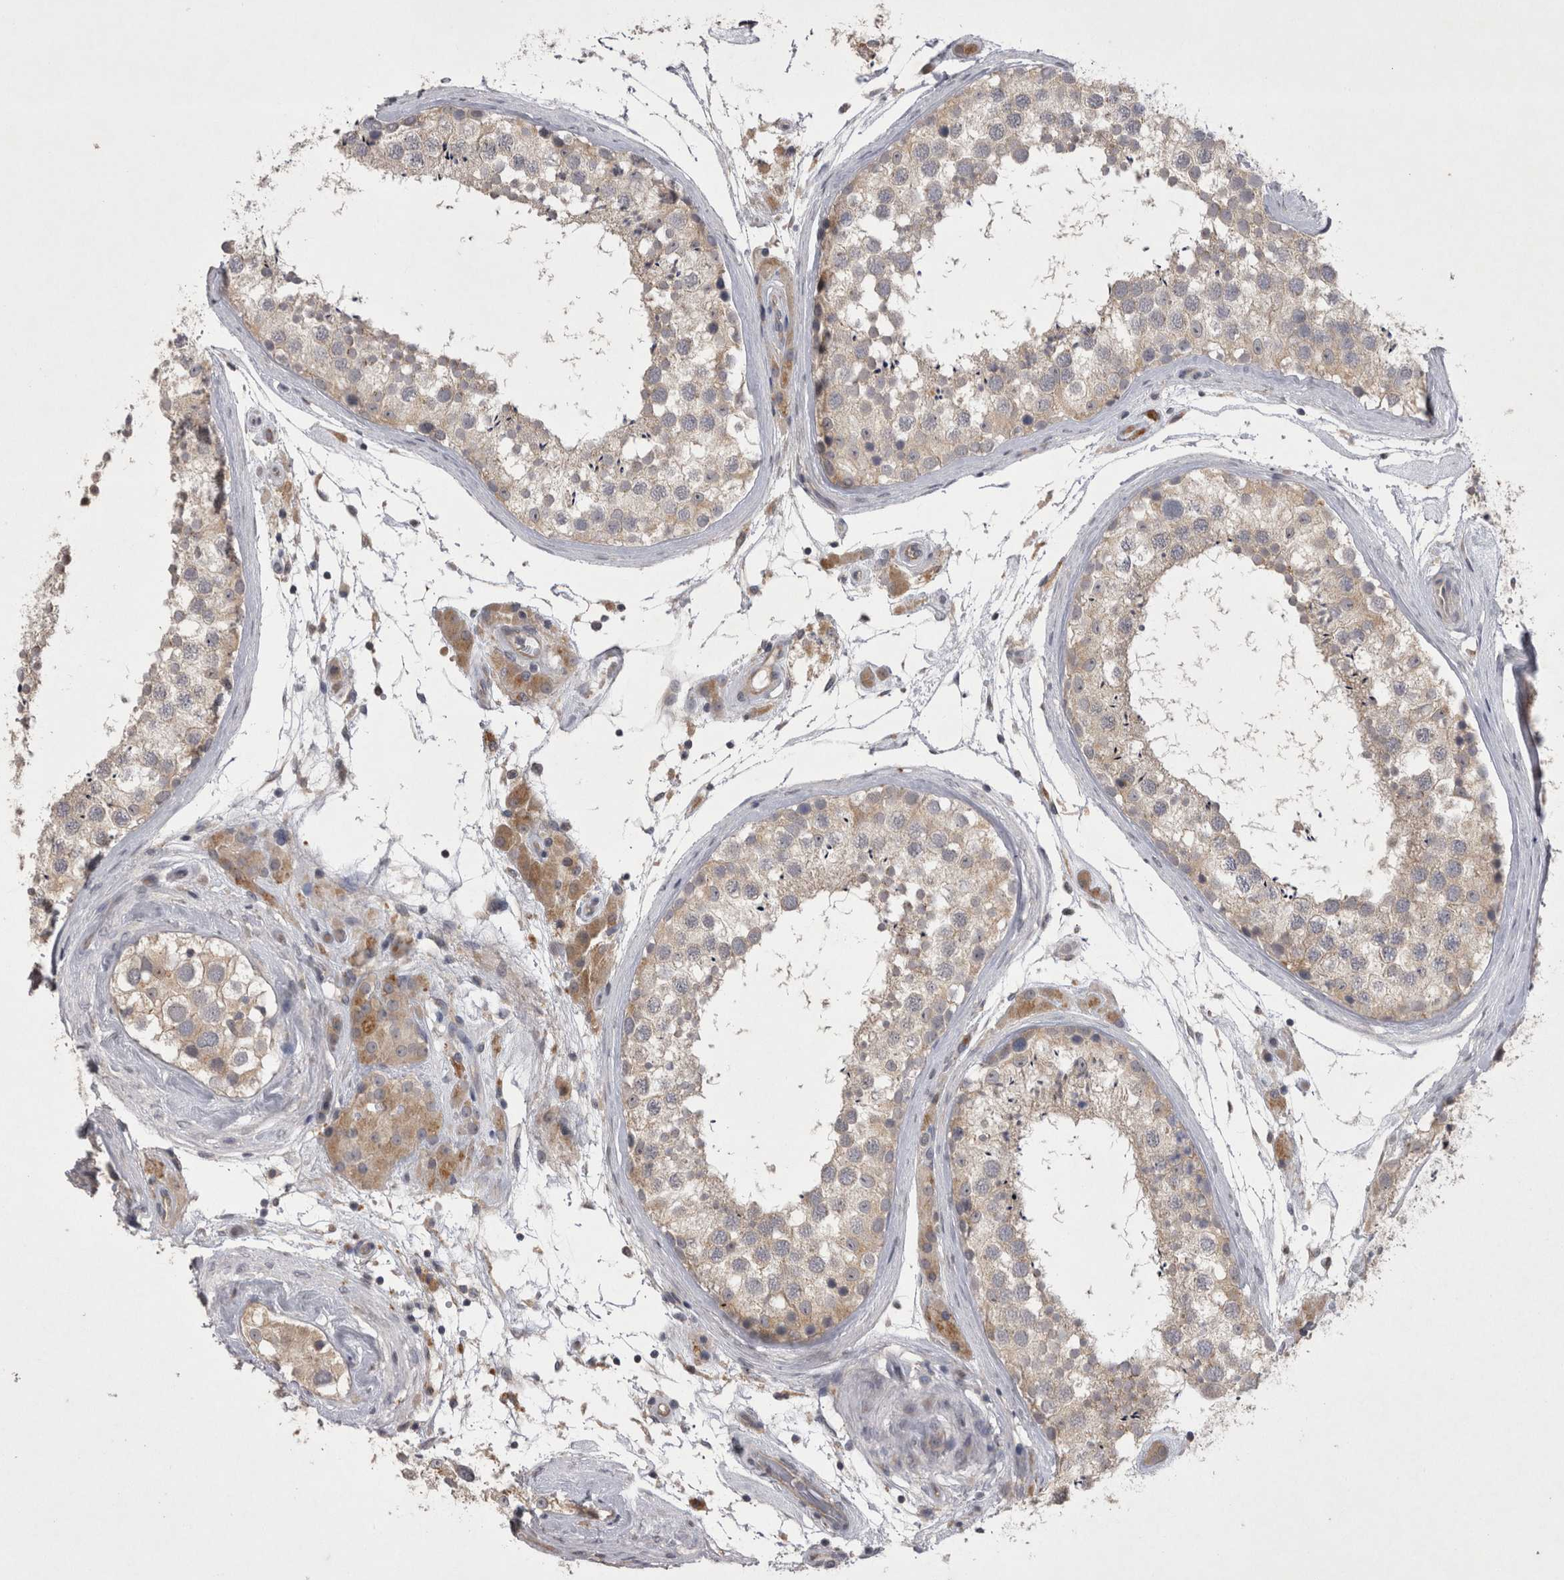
{"staining": {"intensity": "weak", "quantity": ">75%", "location": "cytoplasmic/membranous"}, "tissue": "testis", "cell_type": "Cells in seminiferous ducts", "image_type": "normal", "snomed": [{"axis": "morphology", "description": "Normal tissue, NOS"}, {"axis": "topography", "description": "Testis"}], "caption": "Protein expression analysis of unremarkable human testis reveals weak cytoplasmic/membranous staining in approximately >75% of cells in seminiferous ducts.", "gene": "CTBS", "patient": {"sex": "male", "age": 46}}